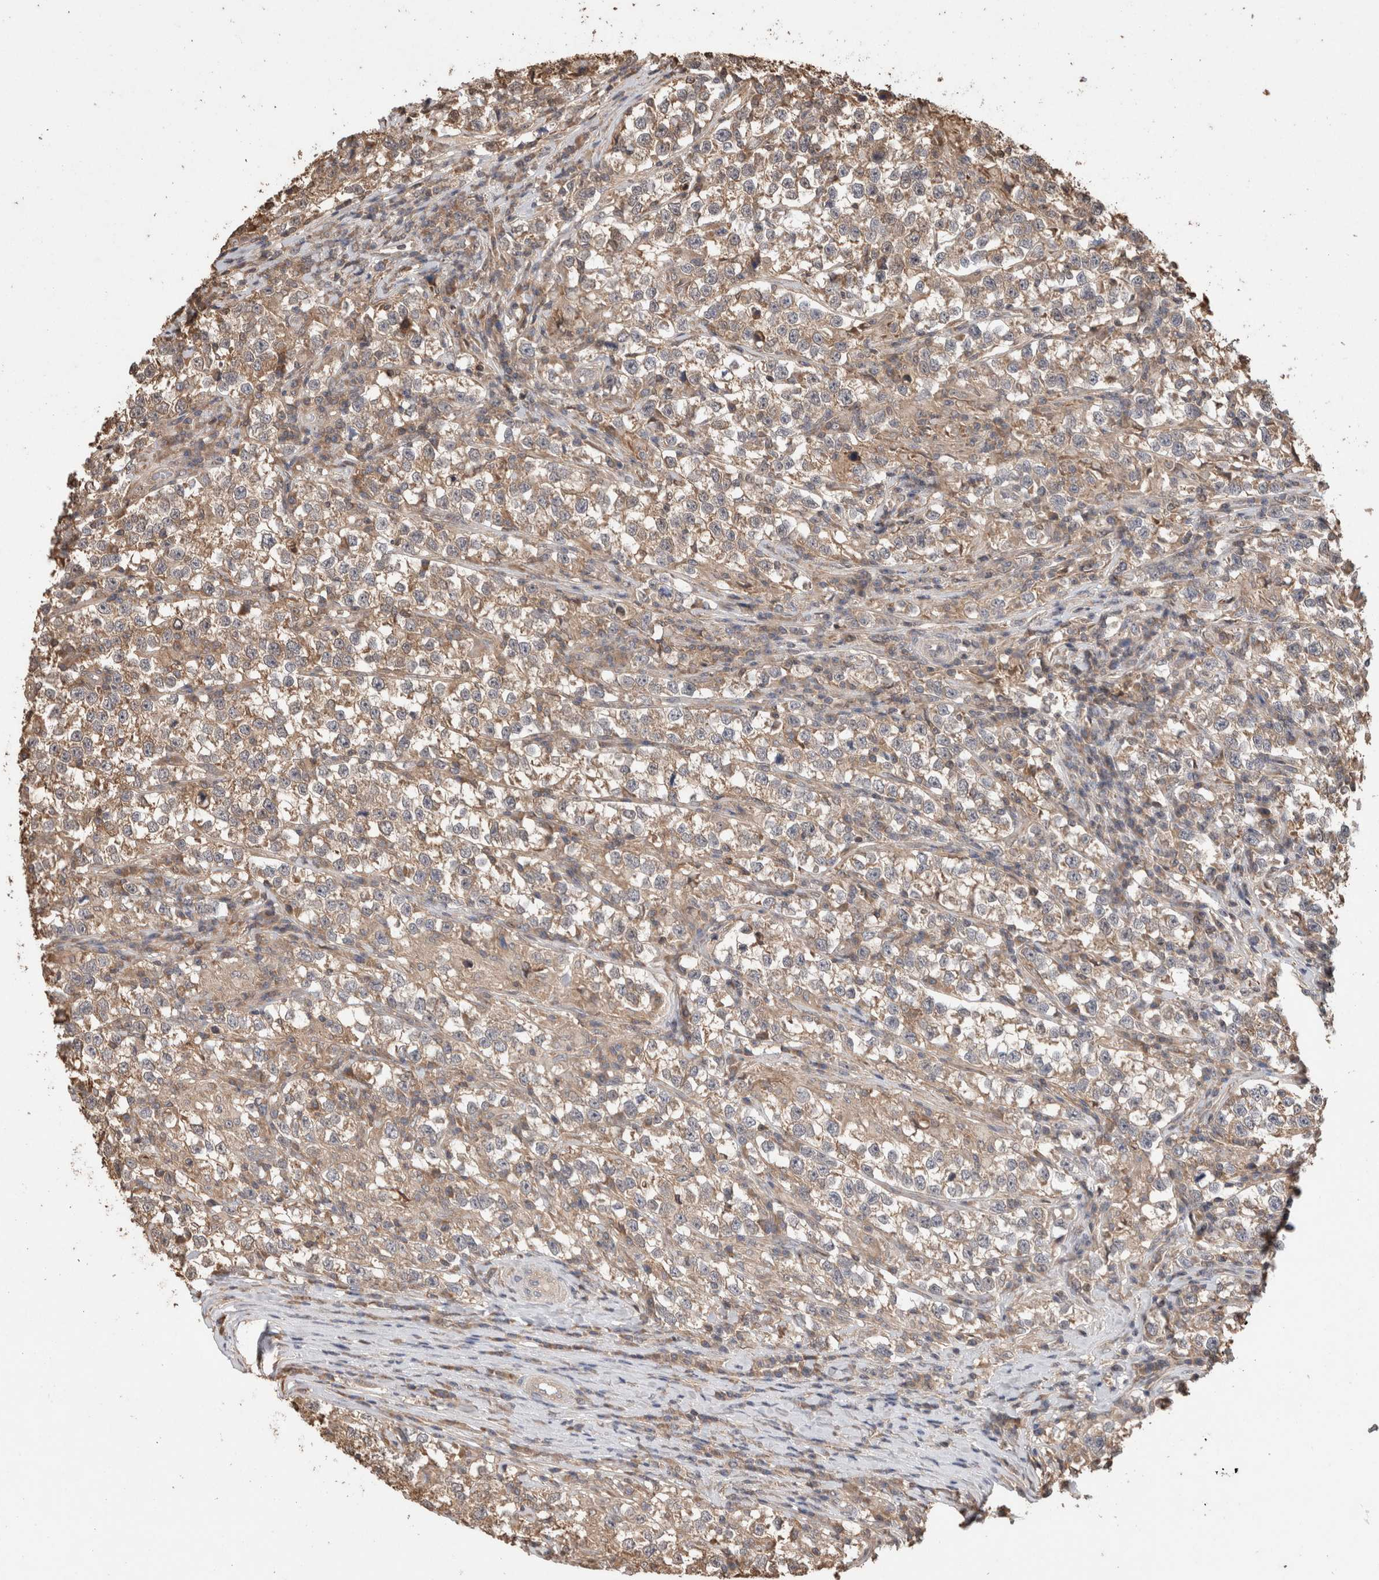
{"staining": {"intensity": "weak", "quantity": ">75%", "location": "cytoplasmic/membranous"}, "tissue": "testis cancer", "cell_type": "Tumor cells", "image_type": "cancer", "snomed": [{"axis": "morphology", "description": "Normal tissue, NOS"}, {"axis": "morphology", "description": "Seminoma, NOS"}, {"axis": "topography", "description": "Testis"}], "caption": "About >75% of tumor cells in testis cancer (seminoma) reveal weak cytoplasmic/membranous protein staining as visualized by brown immunohistochemical staining.", "gene": "TRIM5", "patient": {"sex": "male", "age": 43}}